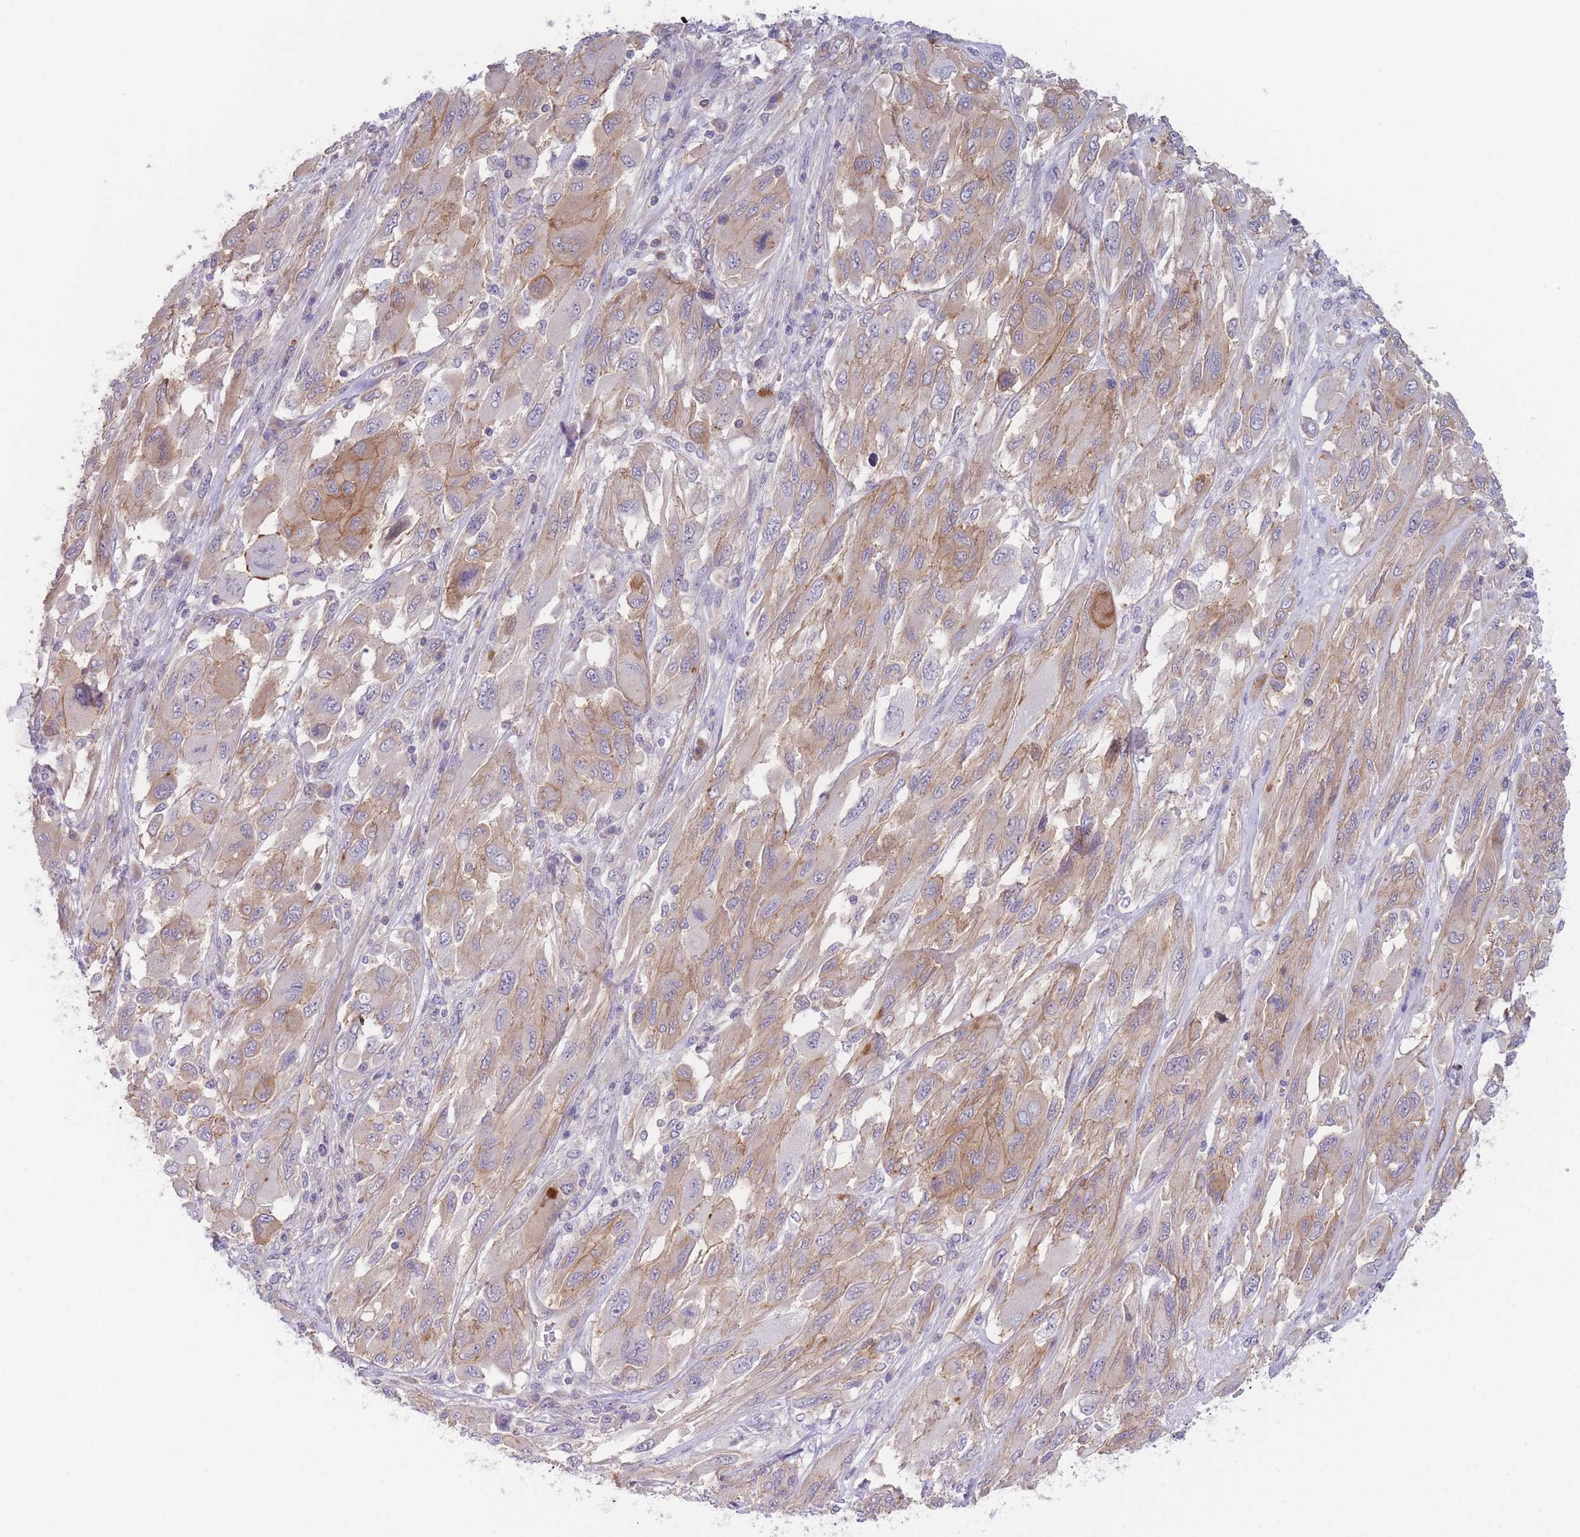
{"staining": {"intensity": "moderate", "quantity": "<25%", "location": "cytoplasmic/membranous"}, "tissue": "melanoma", "cell_type": "Tumor cells", "image_type": "cancer", "snomed": [{"axis": "morphology", "description": "Malignant melanoma, NOS"}, {"axis": "topography", "description": "Skin"}], "caption": "Malignant melanoma stained for a protein displays moderate cytoplasmic/membranous positivity in tumor cells.", "gene": "WDR93", "patient": {"sex": "female", "age": 91}}